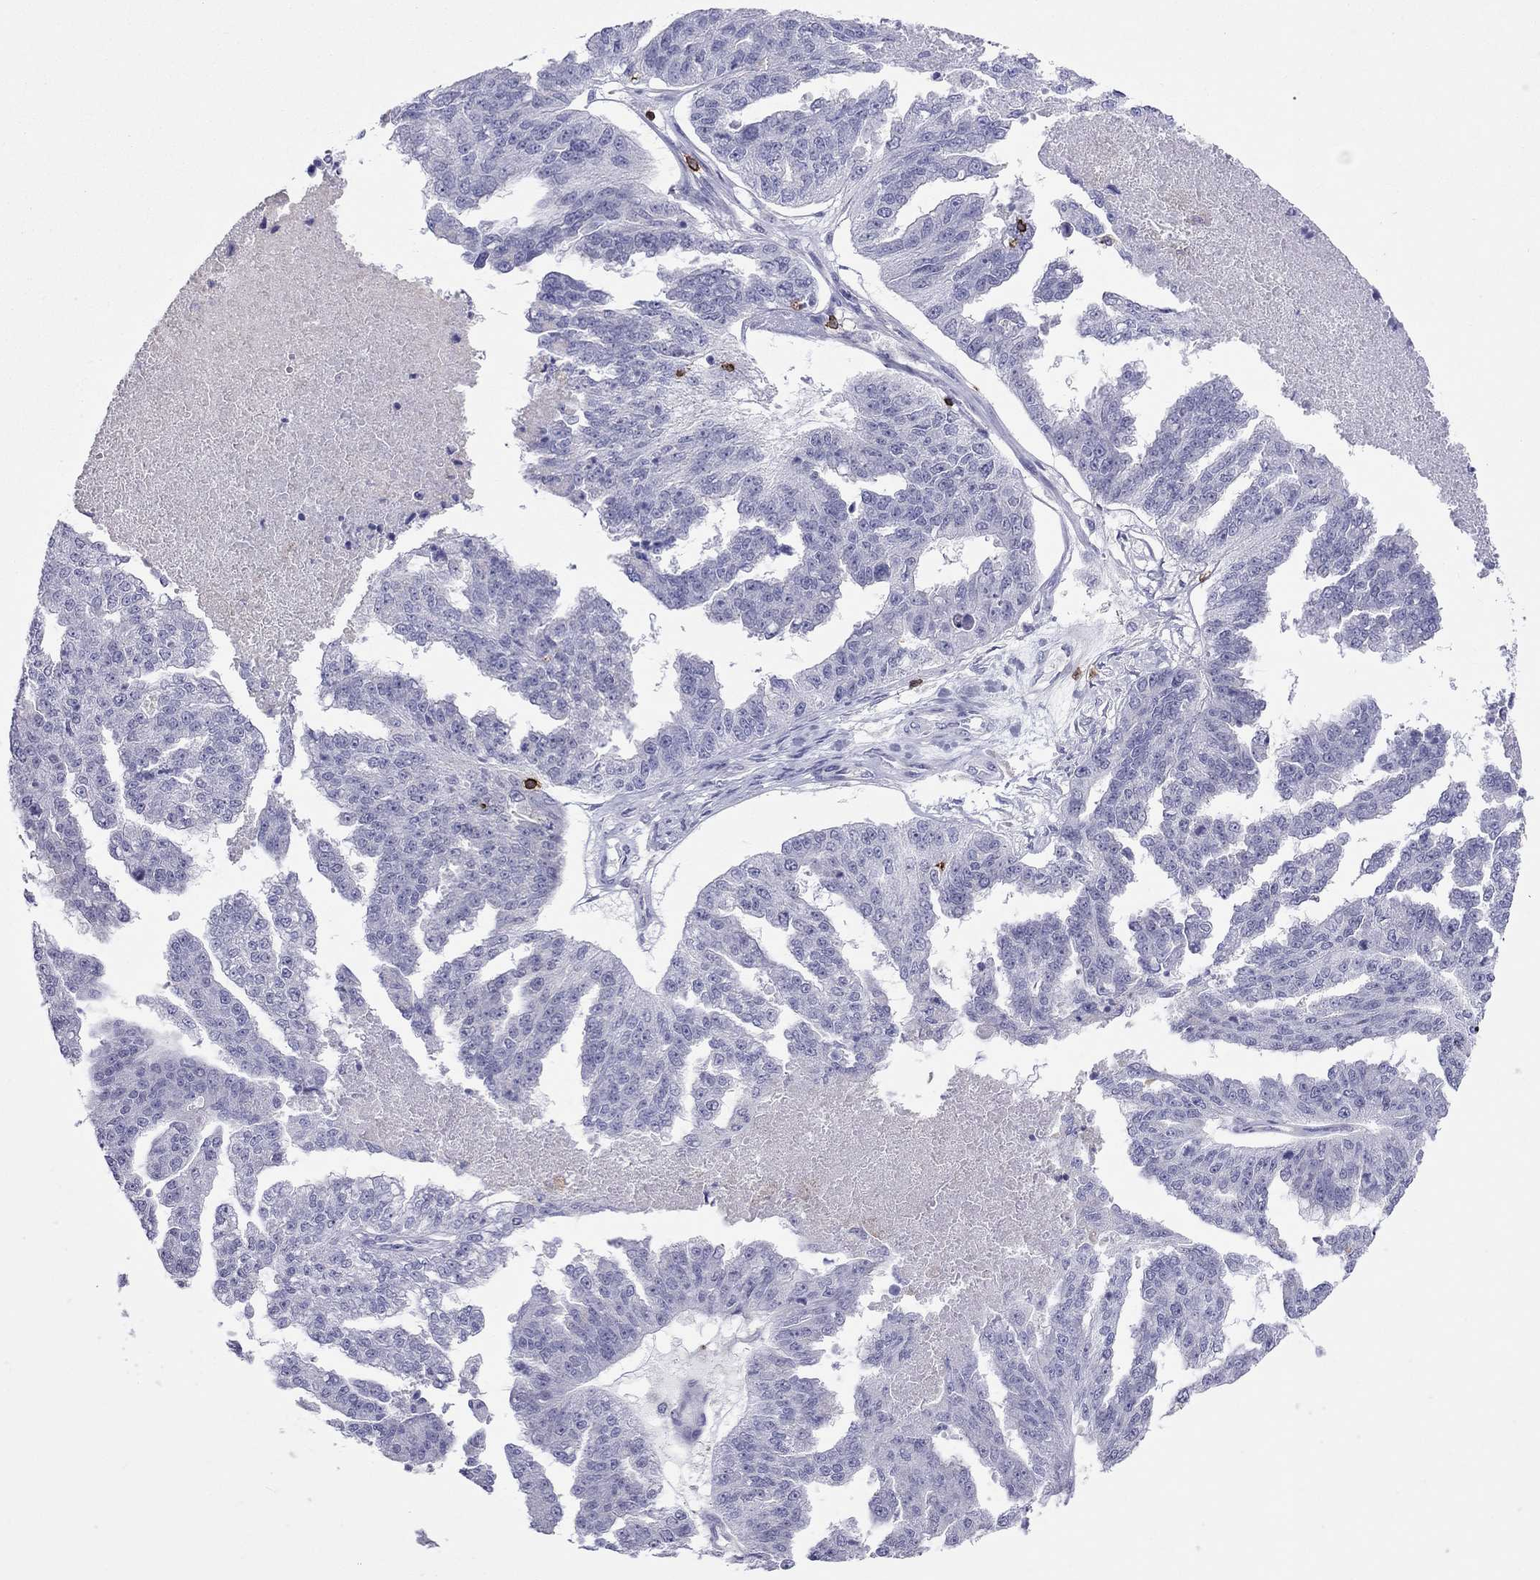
{"staining": {"intensity": "negative", "quantity": "none", "location": "none"}, "tissue": "ovarian cancer", "cell_type": "Tumor cells", "image_type": "cancer", "snomed": [{"axis": "morphology", "description": "Cystadenocarcinoma, serous, NOS"}, {"axis": "topography", "description": "Ovary"}], "caption": "There is no significant expression in tumor cells of ovarian serous cystadenocarcinoma.", "gene": "MND1", "patient": {"sex": "female", "age": 58}}